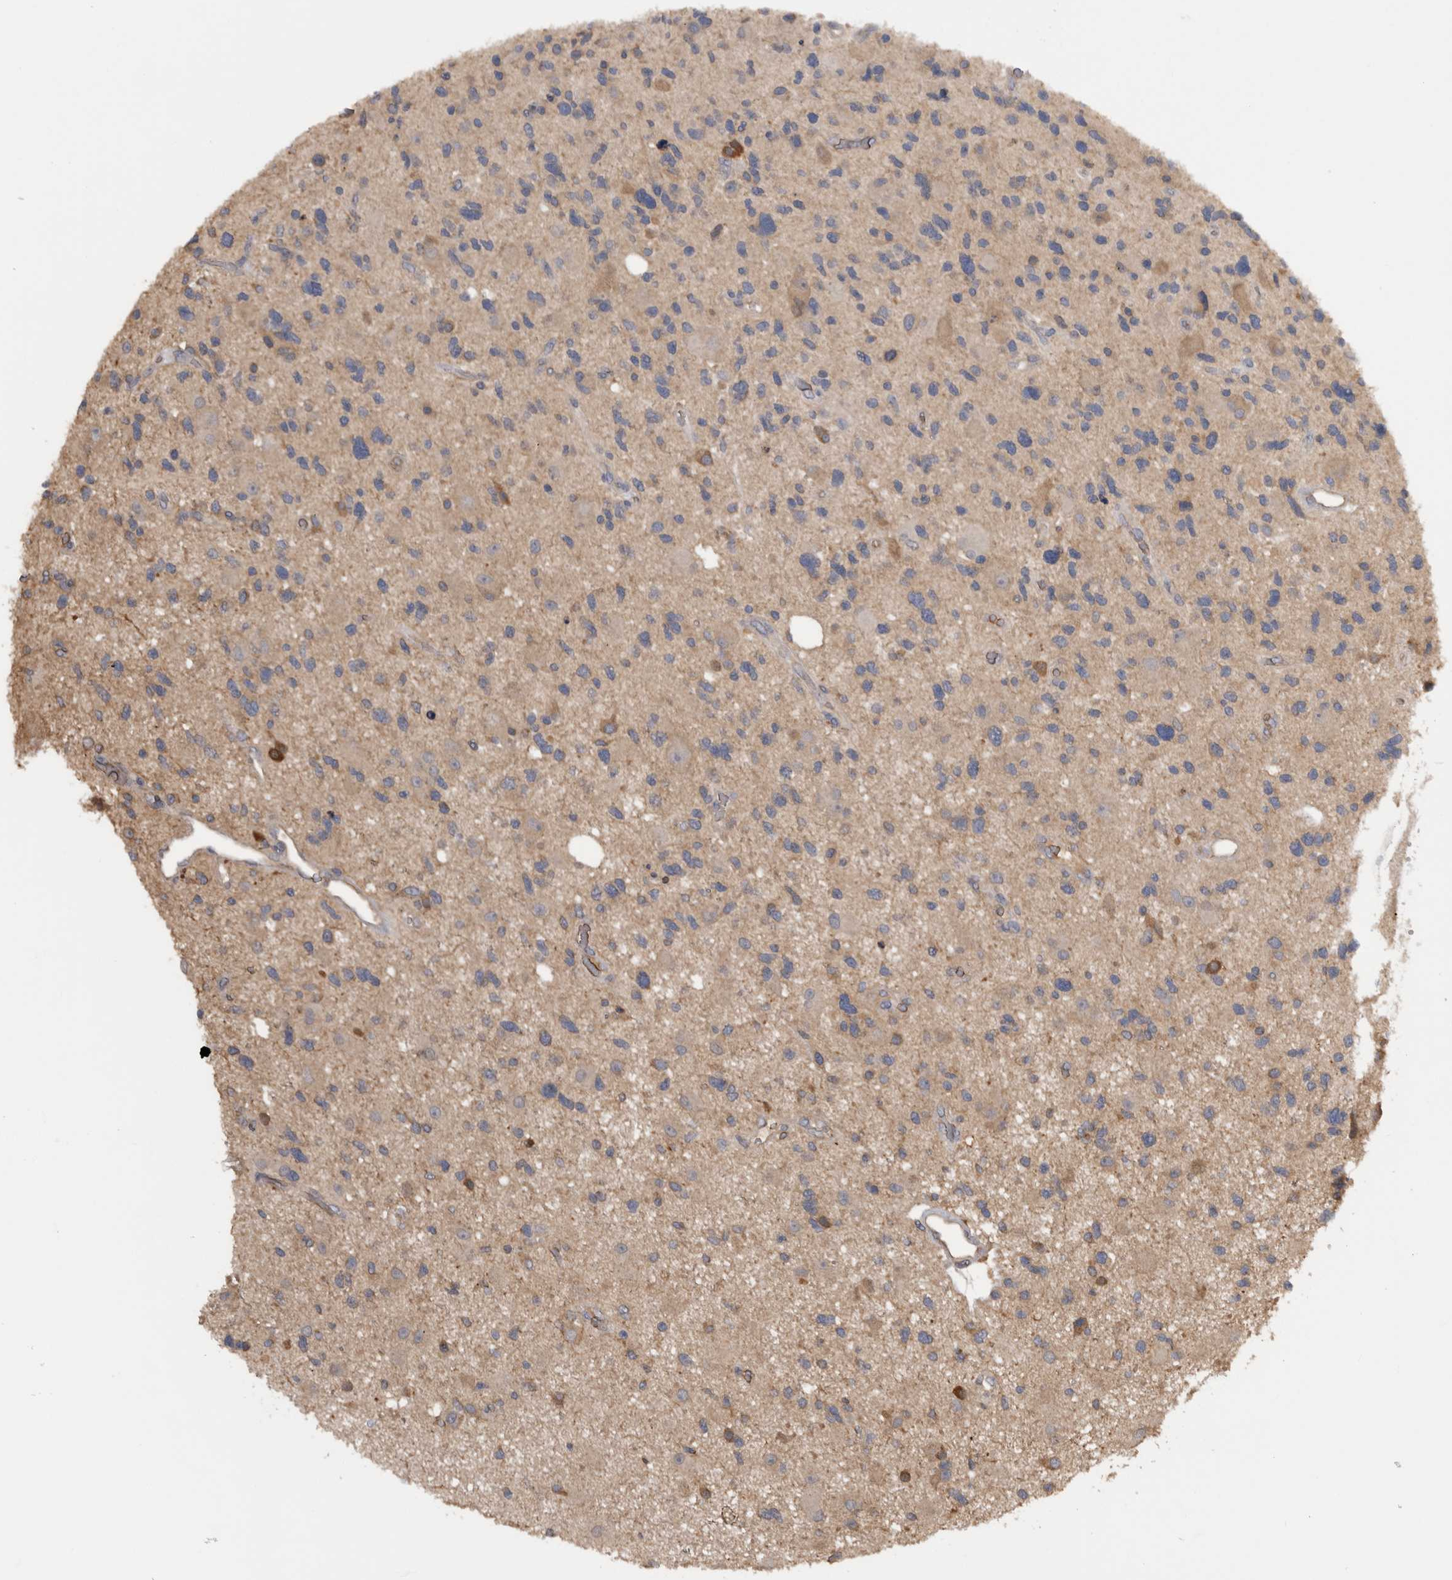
{"staining": {"intensity": "weak", "quantity": "<25%", "location": "cytoplasmic/membranous"}, "tissue": "glioma", "cell_type": "Tumor cells", "image_type": "cancer", "snomed": [{"axis": "morphology", "description": "Glioma, malignant, High grade"}, {"axis": "topography", "description": "Brain"}], "caption": "The histopathology image shows no staining of tumor cells in glioma.", "gene": "TMED7", "patient": {"sex": "male", "age": 33}}